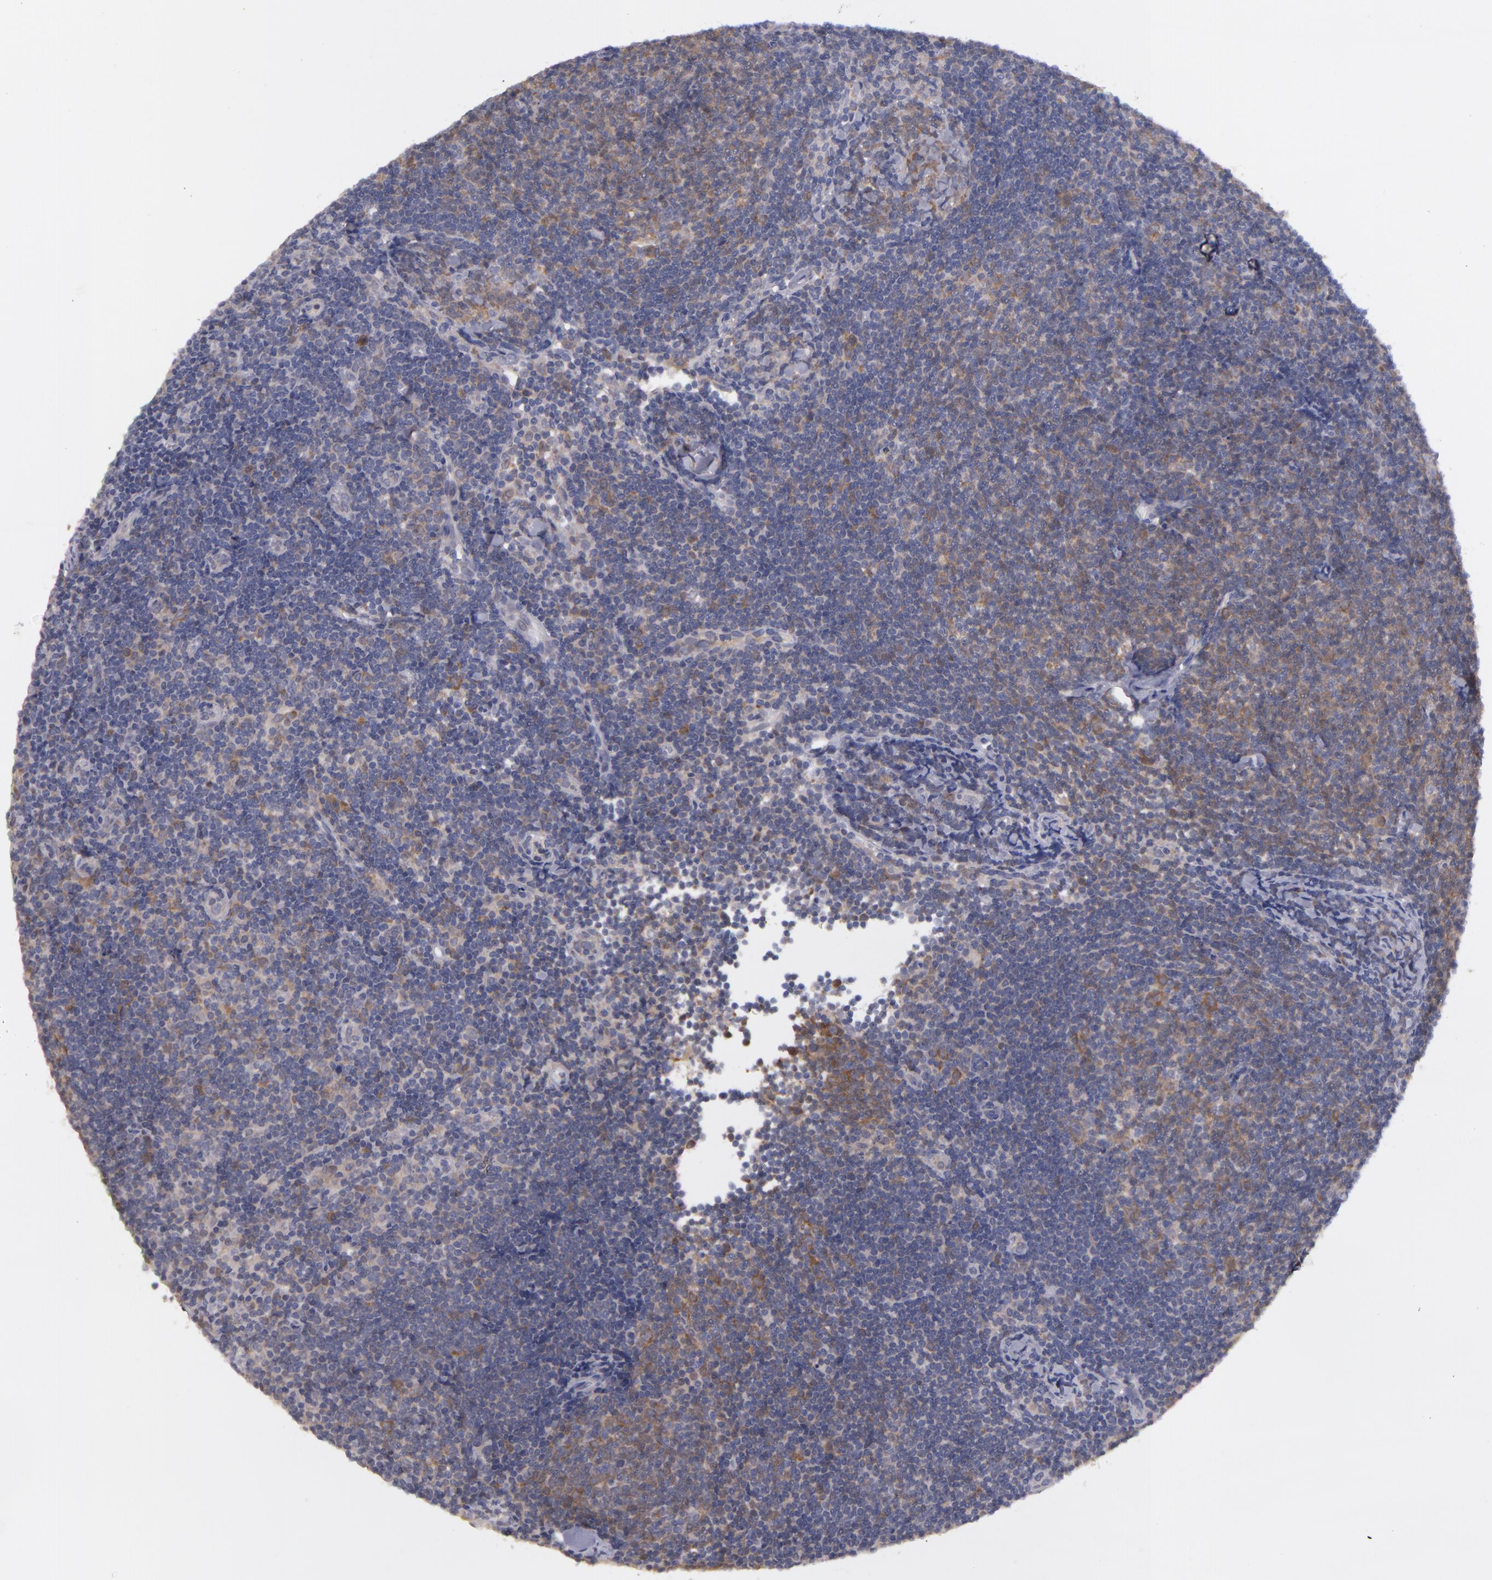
{"staining": {"intensity": "weak", "quantity": "25%-75%", "location": "cytoplasmic/membranous"}, "tissue": "lymphoma", "cell_type": "Tumor cells", "image_type": "cancer", "snomed": [{"axis": "morphology", "description": "Malignant lymphoma, non-Hodgkin's type, Low grade"}, {"axis": "topography", "description": "Lymph node"}], "caption": "Immunohistochemical staining of human malignant lymphoma, non-Hodgkin's type (low-grade) reveals weak cytoplasmic/membranous protein staining in about 25%-75% of tumor cells.", "gene": "MTHFD1", "patient": {"sex": "male", "age": 49}}